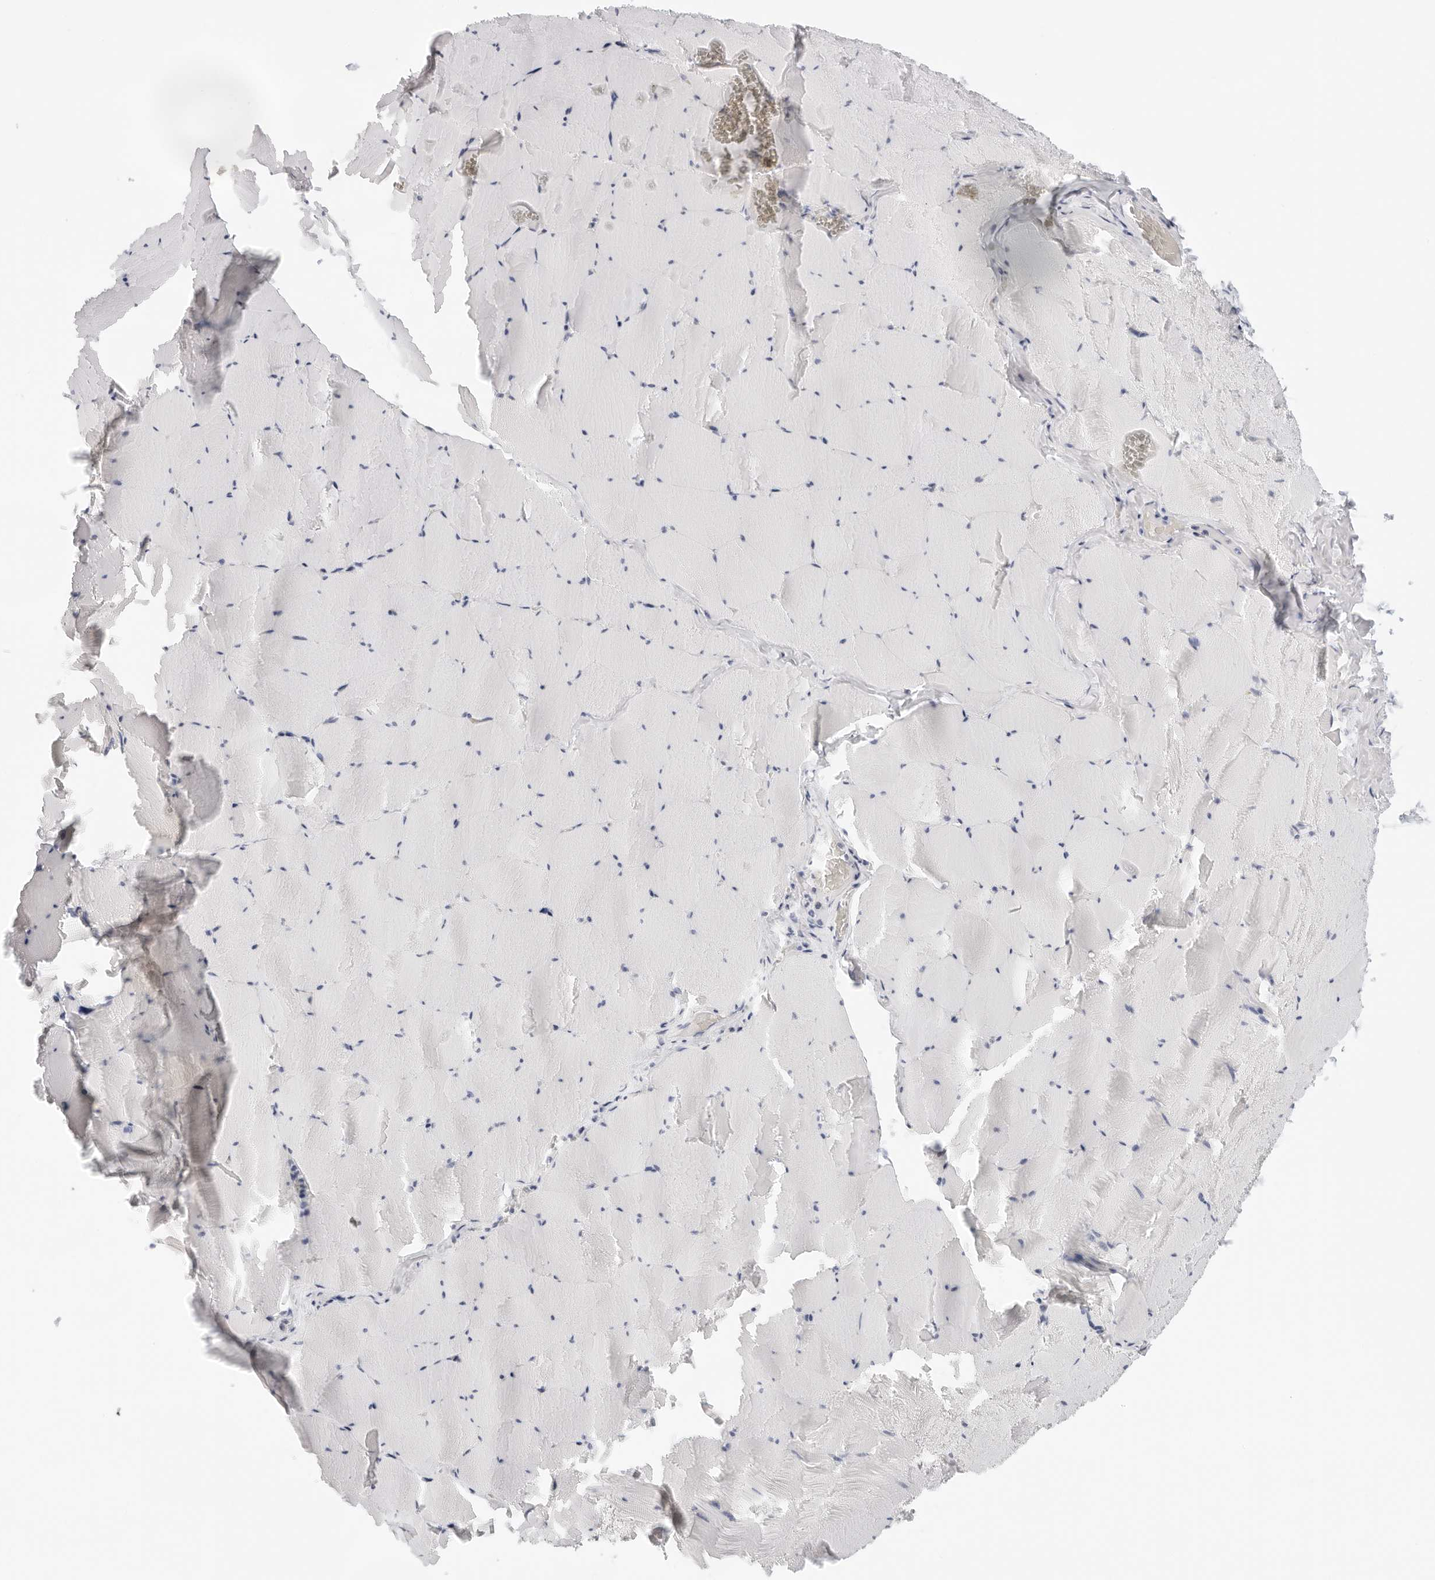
{"staining": {"intensity": "weak", "quantity": "<25%", "location": "cytoplasmic/membranous"}, "tissue": "skeletal muscle", "cell_type": "Myocytes", "image_type": "normal", "snomed": [{"axis": "morphology", "description": "Normal tissue, NOS"}, {"axis": "topography", "description": "Skeletal muscle"}], "caption": "Image shows no protein staining in myocytes of normal skeletal muscle.", "gene": "CIART", "patient": {"sex": "male", "age": 62}}